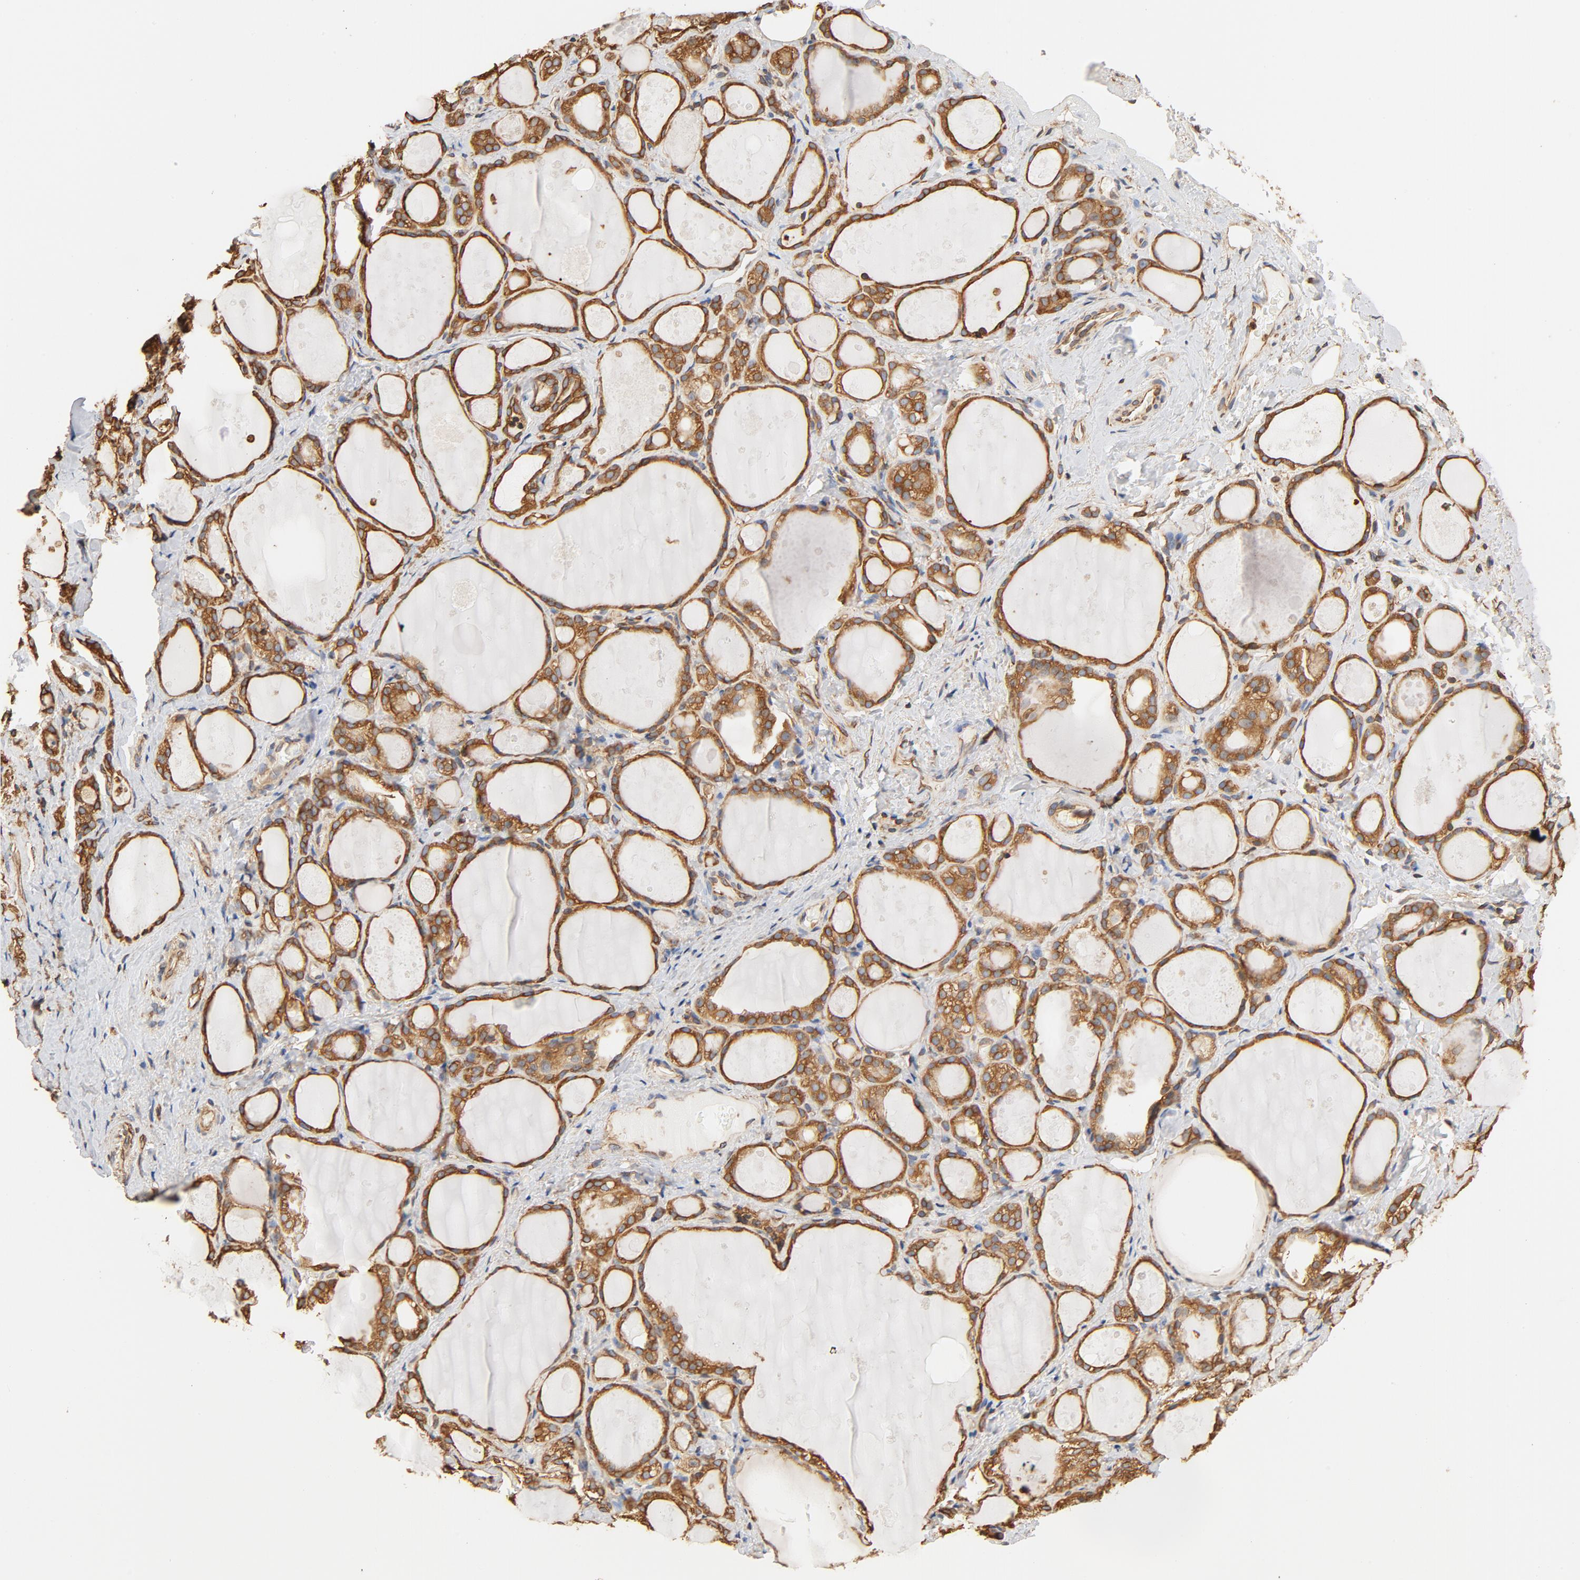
{"staining": {"intensity": "strong", "quantity": ">75%", "location": "cytoplasmic/membranous"}, "tissue": "thyroid gland", "cell_type": "Glandular cells", "image_type": "normal", "snomed": [{"axis": "morphology", "description": "Normal tissue, NOS"}, {"axis": "topography", "description": "Thyroid gland"}], "caption": "High-power microscopy captured an immunohistochemistry (IHC) image of benign thyroid gland, revealing strong cytoplasmic/membranous positivity in approximately >75% of glandular cells. Nuclei are stained in blue.", "gene": "BCAP31", "patient": {"sex": "female", "age": 75}}